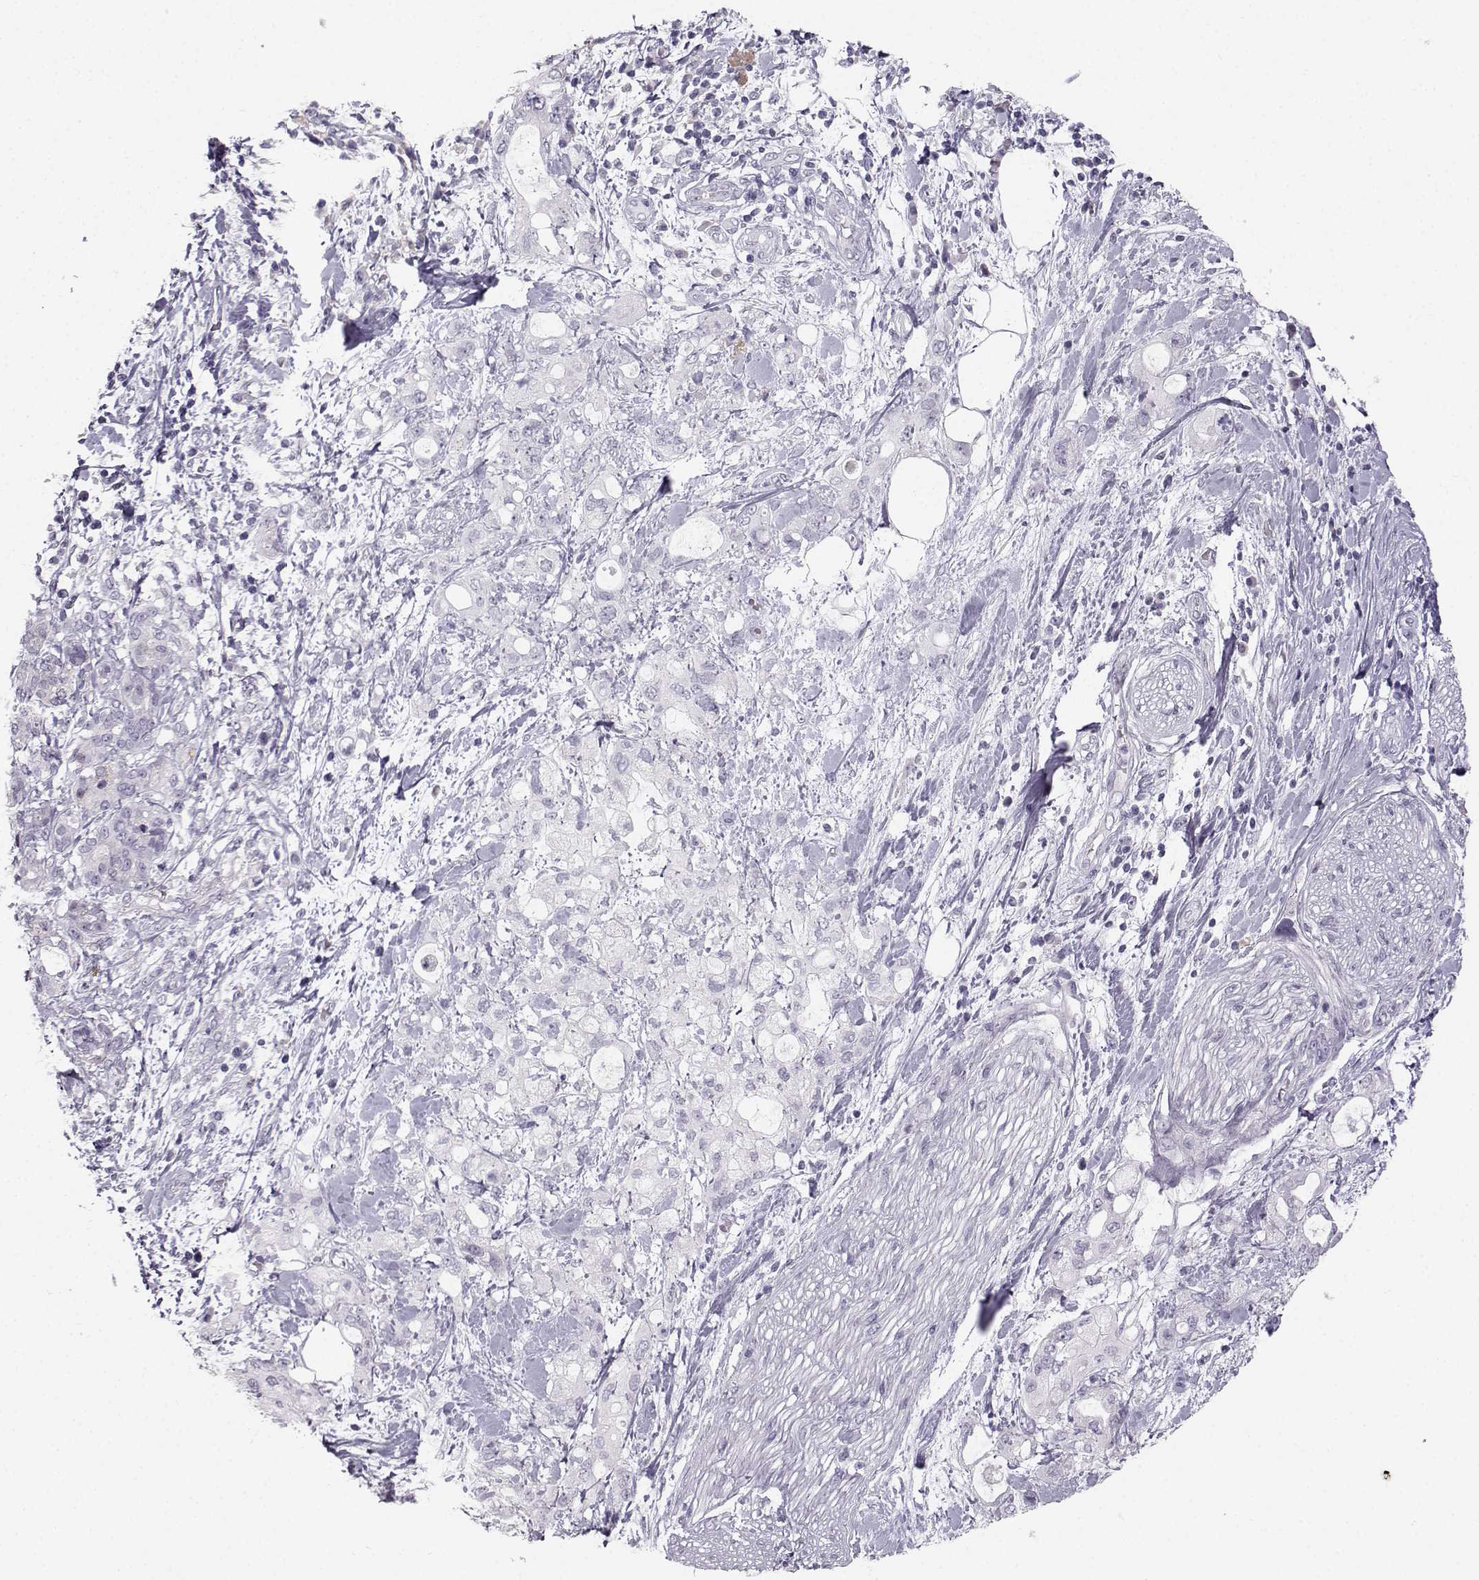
{"staining": {"intensity": "negative", "quantity": "none", "location": "none"}, "tissue": "pancreatic cancer", "cell_type": "Tumor cells", "image_type": "cancer", "snomed": [{"axis": "morphology", "description": "Adenocarcinoma, NOS"}, {"axis": "topography", "description": "Pancreas"}], "caption": "Immunohistochemistry (IHC) image of neoplastic tissue: pancreatic cancer (adenocarcinoma) stained with DAB demonstrates no significant protein positivity in tumor cells.", "gene": "CASR", "patient": {"sex": "female", "age": 56}}